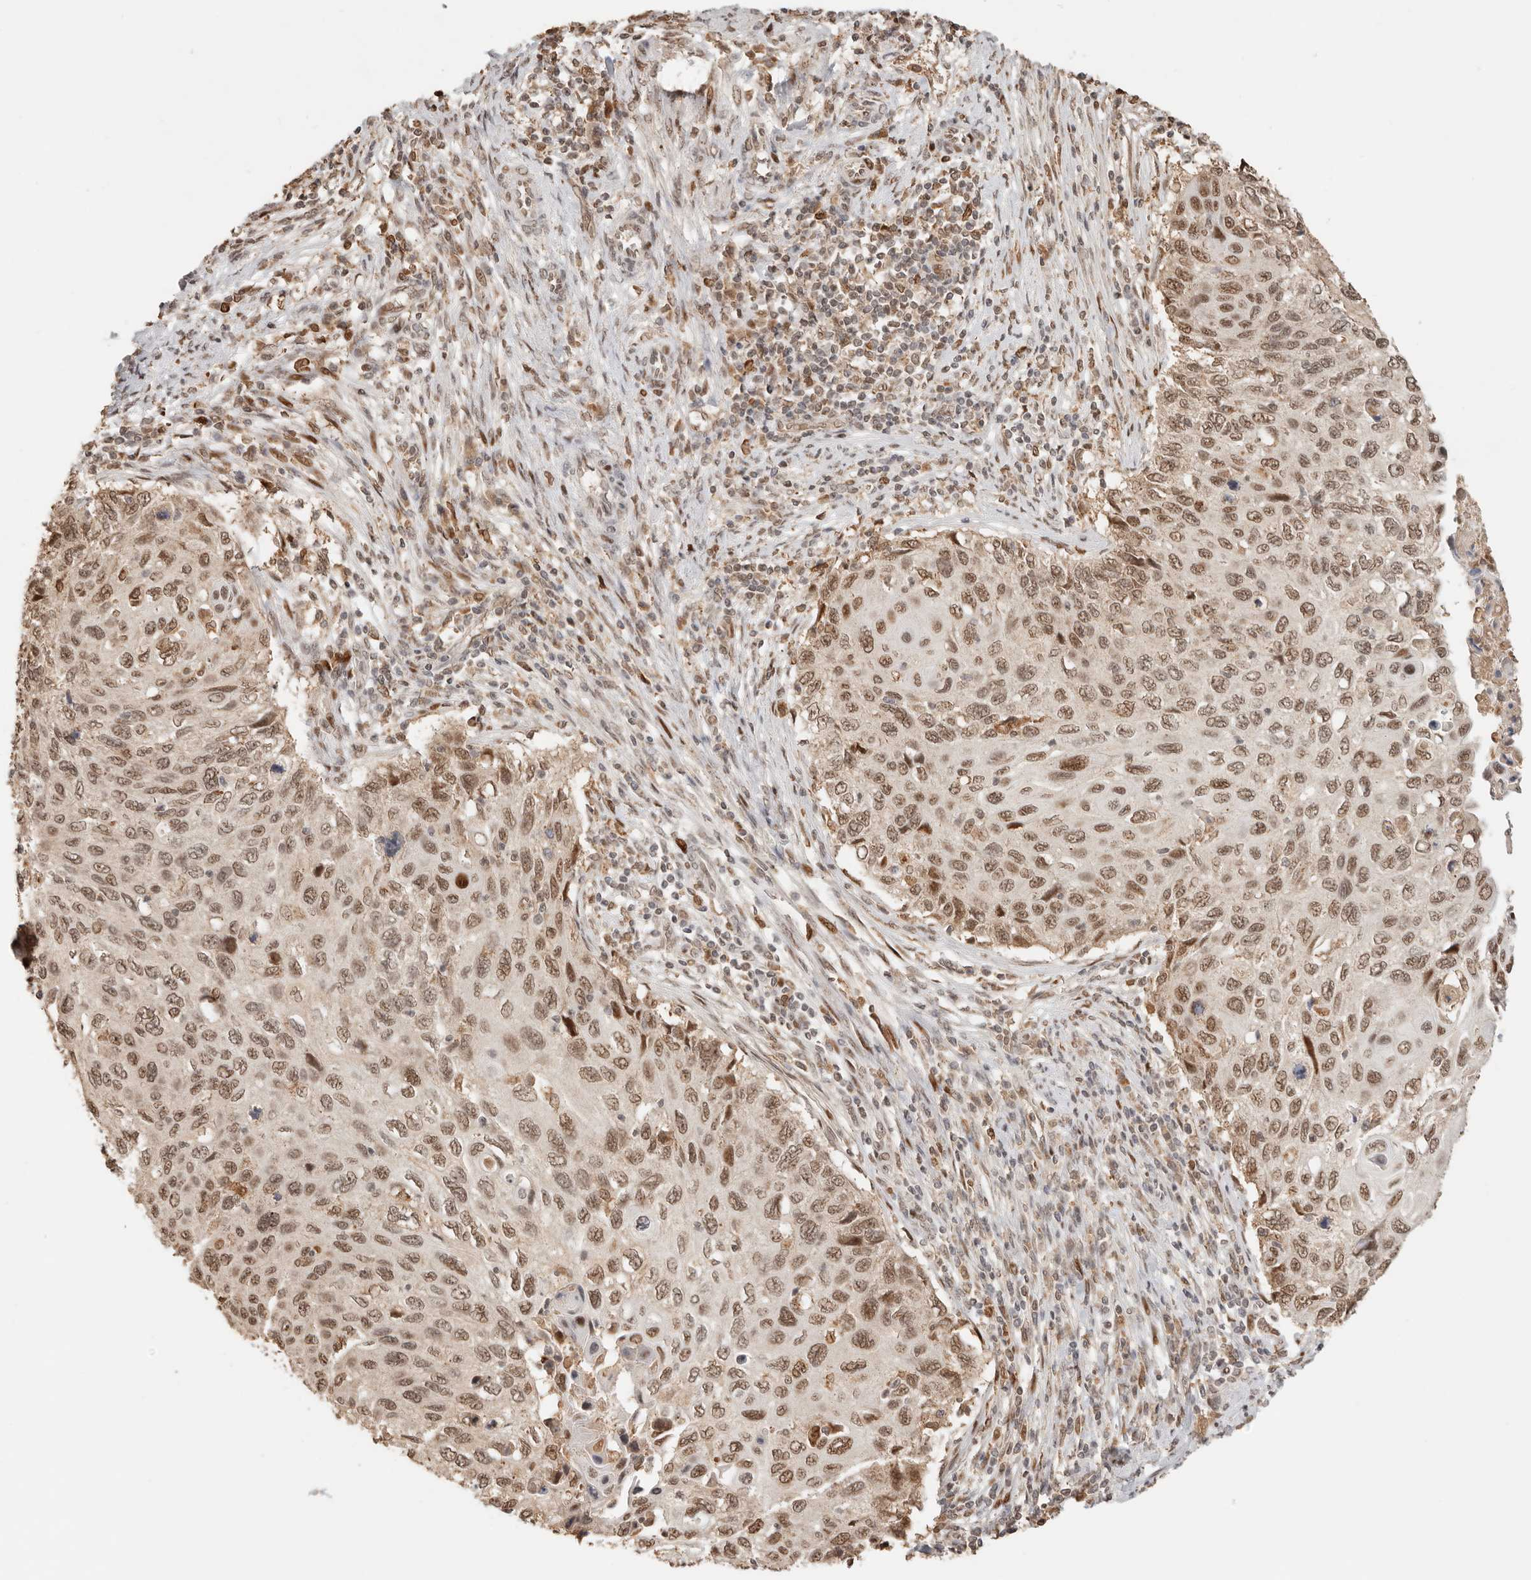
{"staining": {"intensity": "moderate", "quantity": ">75%", "location": "nuclear"}, "tissue": "cervical cancer", "cell_type": "Tumor cells", "image_type": "cancer", "snomed": [{"axis": "morphology", "description": "Squamous cell carcinoma, NOS"}, {"axis": "topography", "description": "Cervix"}], "caption": "Tumor cells demonstrate moderate nuclear staining in about >75% of cells in cervical cancer. (Stains: DAB in brown, nuclei in blue, Microscopy: brightfield microscopy at high magnification).", "gene": "NPAS2", "patient": {"sex": "female", "age": 70}}